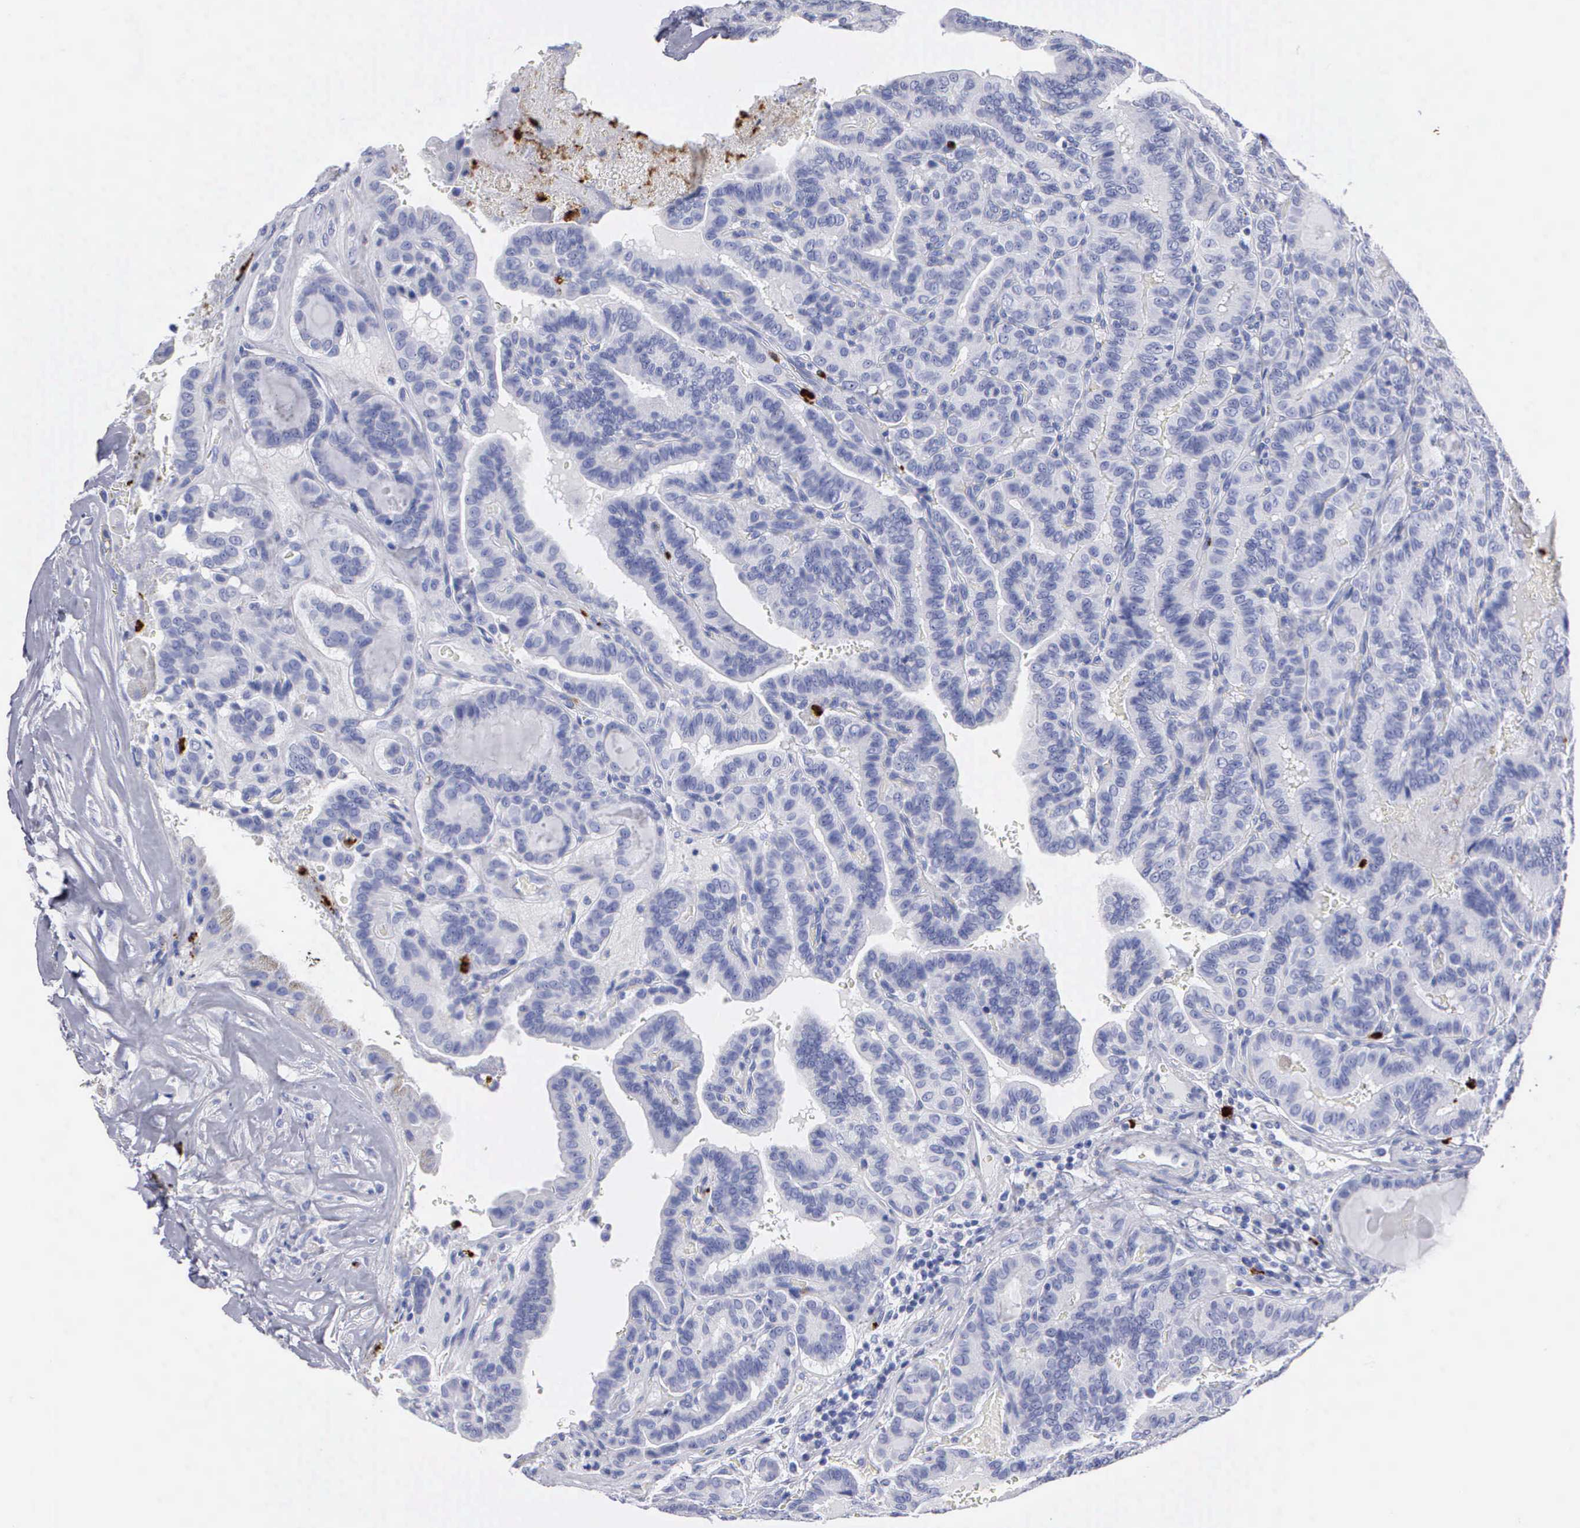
{"staining": {"intensity": "negative", "quantity": "none", "location": "none"}, "tissue": "thyroid cancer", "cell_type": "Tumor cells", "image_type": "cancer", "snomed": [{"axis": "morphology", "description": "Papillary adenocarcinoma, NOS"}, {"axis": "topography", "description": "Thyroid gland"}], "caption": "An immunohistochemistry (IHC) photomicrograph of thyroid cancer (papillary adenocarcinoma) is shown. There is no staining in tumor cells of thyroid cancer (papillary adenocarcinoma). (DAB (3,3'-diaminobenzidine) immunohistochemistry (IHC) with hematoxylin counter stain).", "gene": "CTSG", "patient": {"sex": "male", "age": 87}}